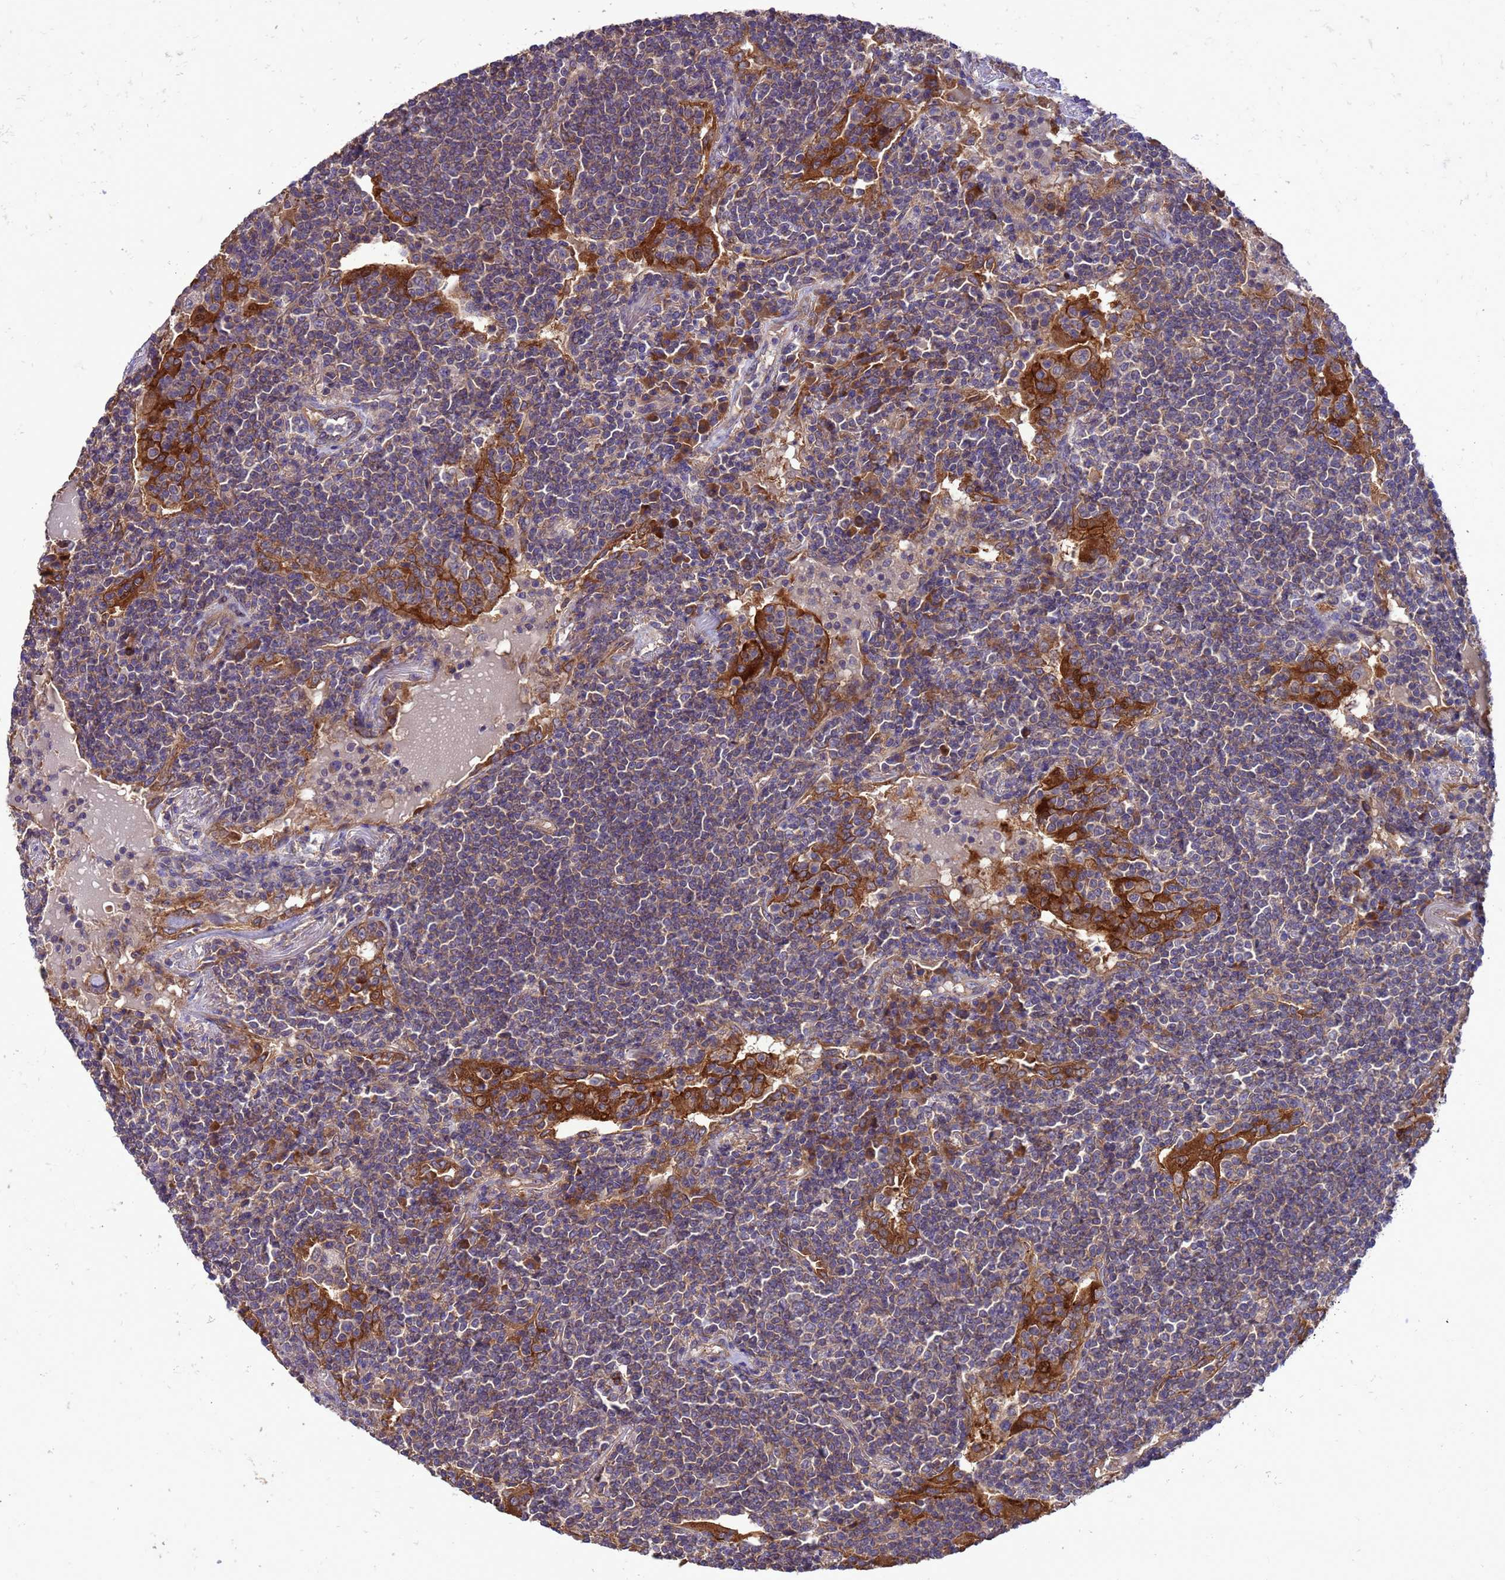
{"staining": {"intensity": "moderate", "quantity": "25%-75%", "location": "cytoplasmic/membranous"}, "tissue": "lymphoma", "cell_type": "Tumor cells", "image_type": "cancer", "snomed": [{"axis": "morphology", "description": "Malignant lymphoma, non-Hodgkin's type, Low grade"}, {"axis": "topography", "description": "Lung"}], "caption": "A brown stain labels moderate cytoplasmic/membranous positivity of a protein in malignant lymphoma, non-Hodgkin's type (low-grade) tumor cells.", "gene": "ARHGAP12", "patient": {"sex": "female", "age": 71}}